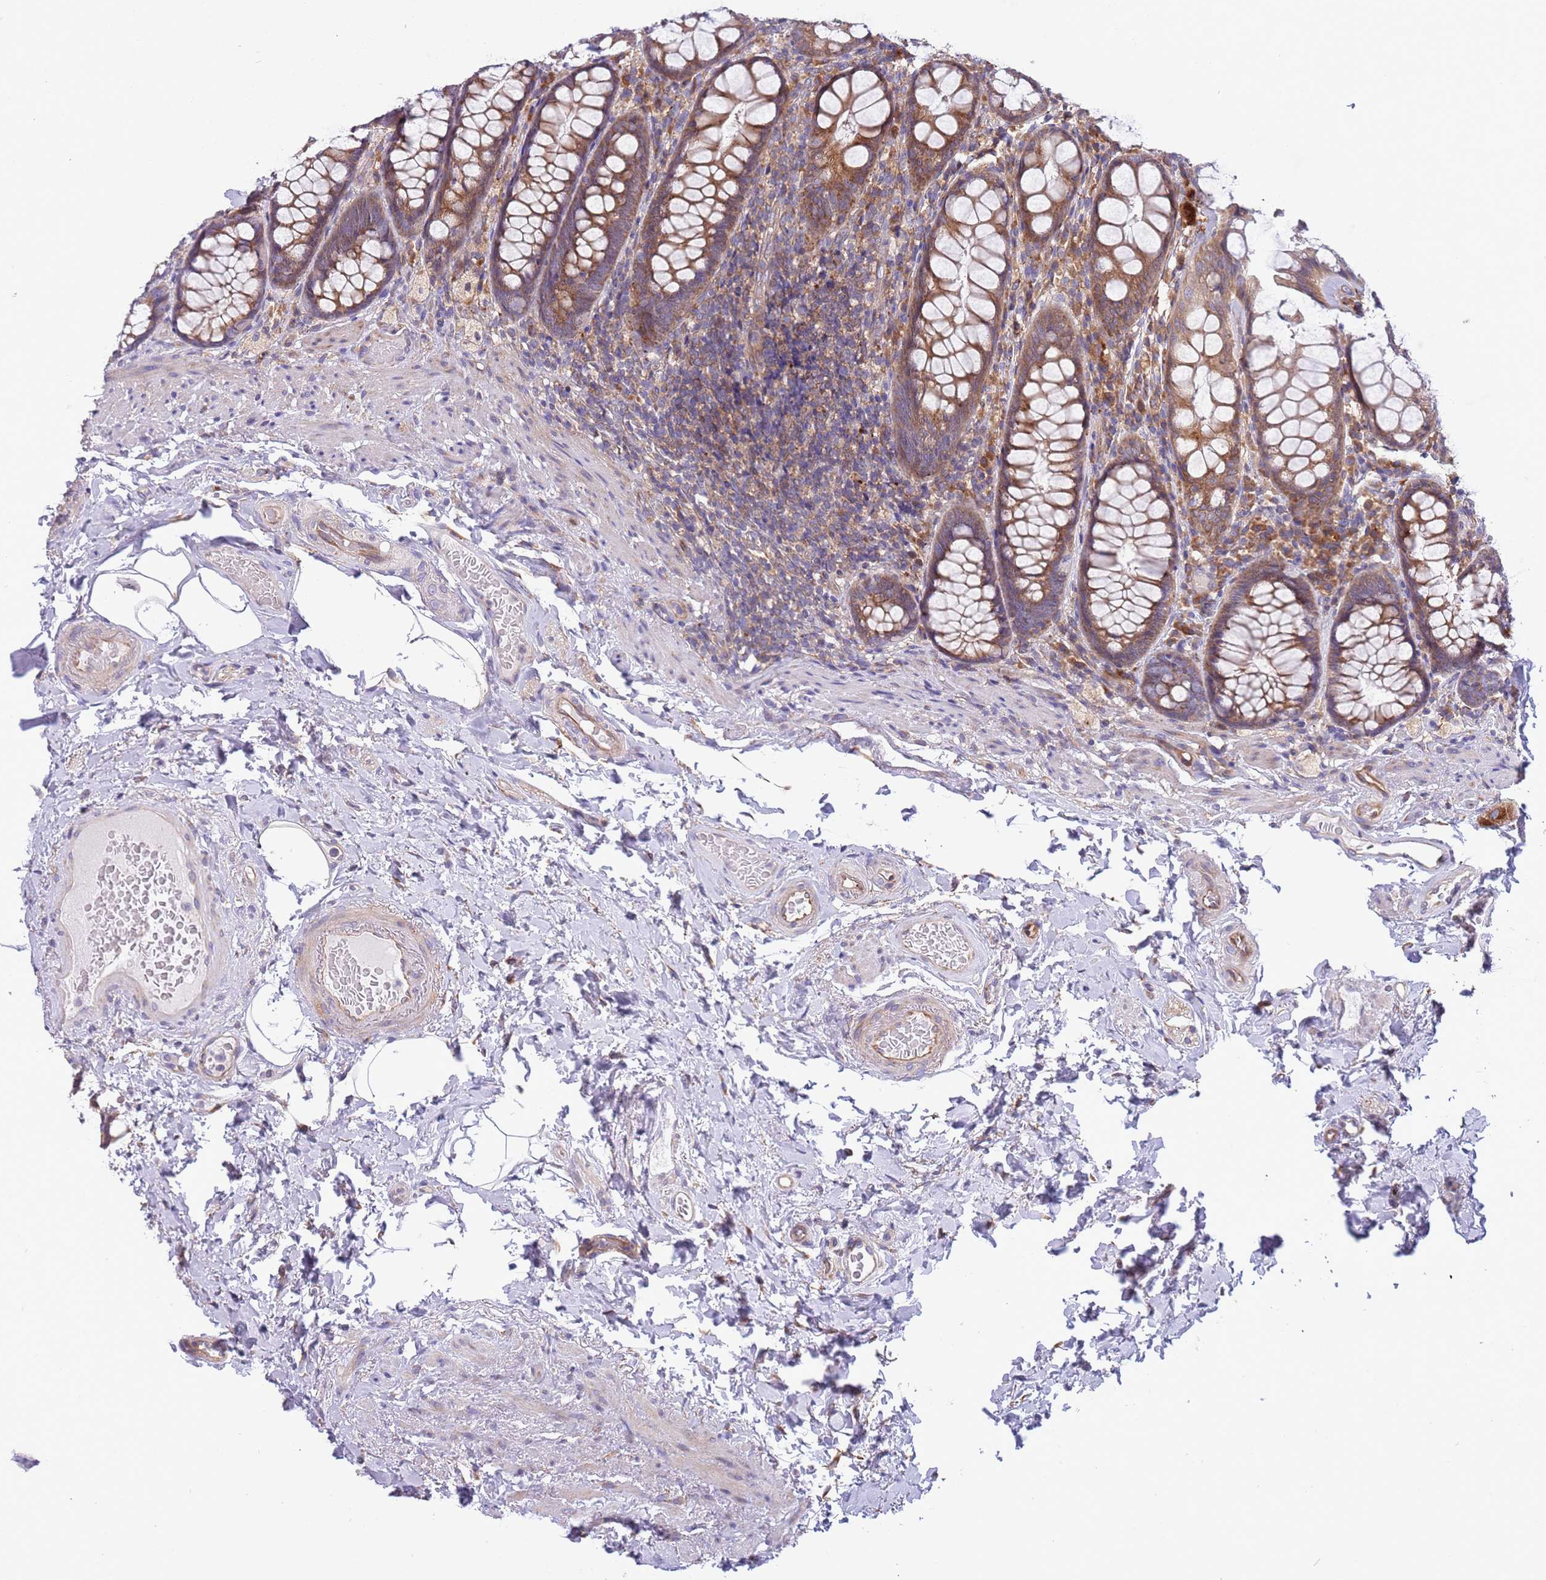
{"staining": {"intensity": "moderate", "quantity": ">75%", "location": "cytoplasmic/membranous"}, "tissue": "rectum", "cell_type": "Glandular cells", "image_type": "normal", "snomed": [{"axis": "morphology", "description": "Normal tissue, NOS"}, {"axis": "topography", "description": "Rectum"}], "caption": "The photomicrograph reveals immunohistochemical staining of normal rectum. There is moderate cytoplasmic/membranous positivity is appreciated in approximately >75% of glandular cells. Using DAB (brown) and hematoxylin (blue) stains, captured at high magnification using brightfield microscopy.", "gene": "ARMCX6", "patient": {"sex": "male", "age": 83}}